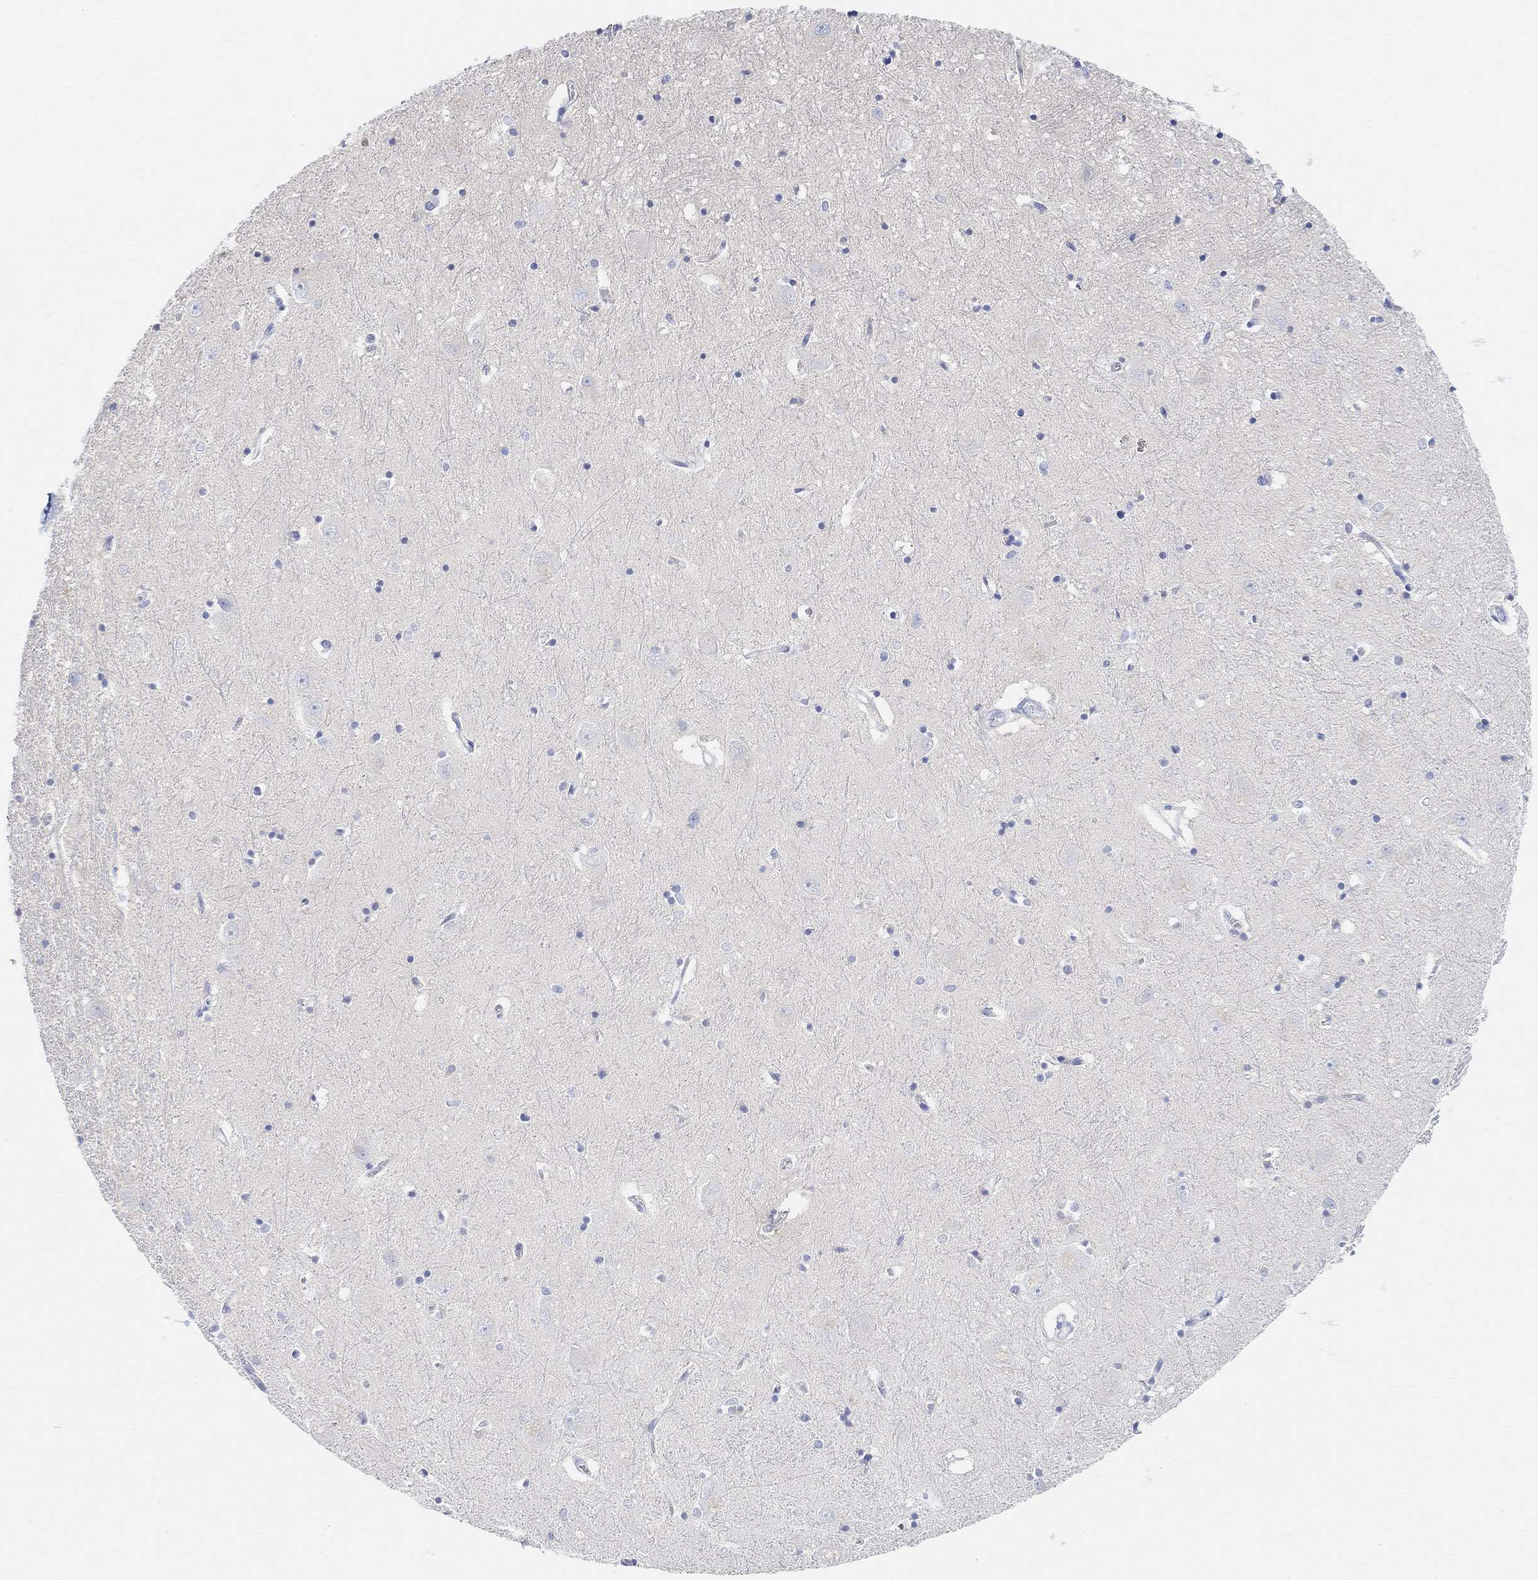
{"staining": {"intensity": "negative", "quantity": "none", "location": "none"}, "tissue": "caudate", "cell_type": "Glial cells", "image_type": "normal", "snomed": [{"axis": "morphology", "description": "Normal tissue, NOS"}, {"axis": "topography", "description": "Lateral ventricle wall"}], "caption": "Immunohistochemistry (IHC) photomicrograph of benign human caudate stained for a protein (brown), which exhibits no staining in glial cells. (DAB (3,3'-diaminobenzidine) immunohistochemistry (IHC) visualized using brightfield microscopy, high magnification).", "gene": "RETNLB", "patient": {"sex": "male", "age": 54}}